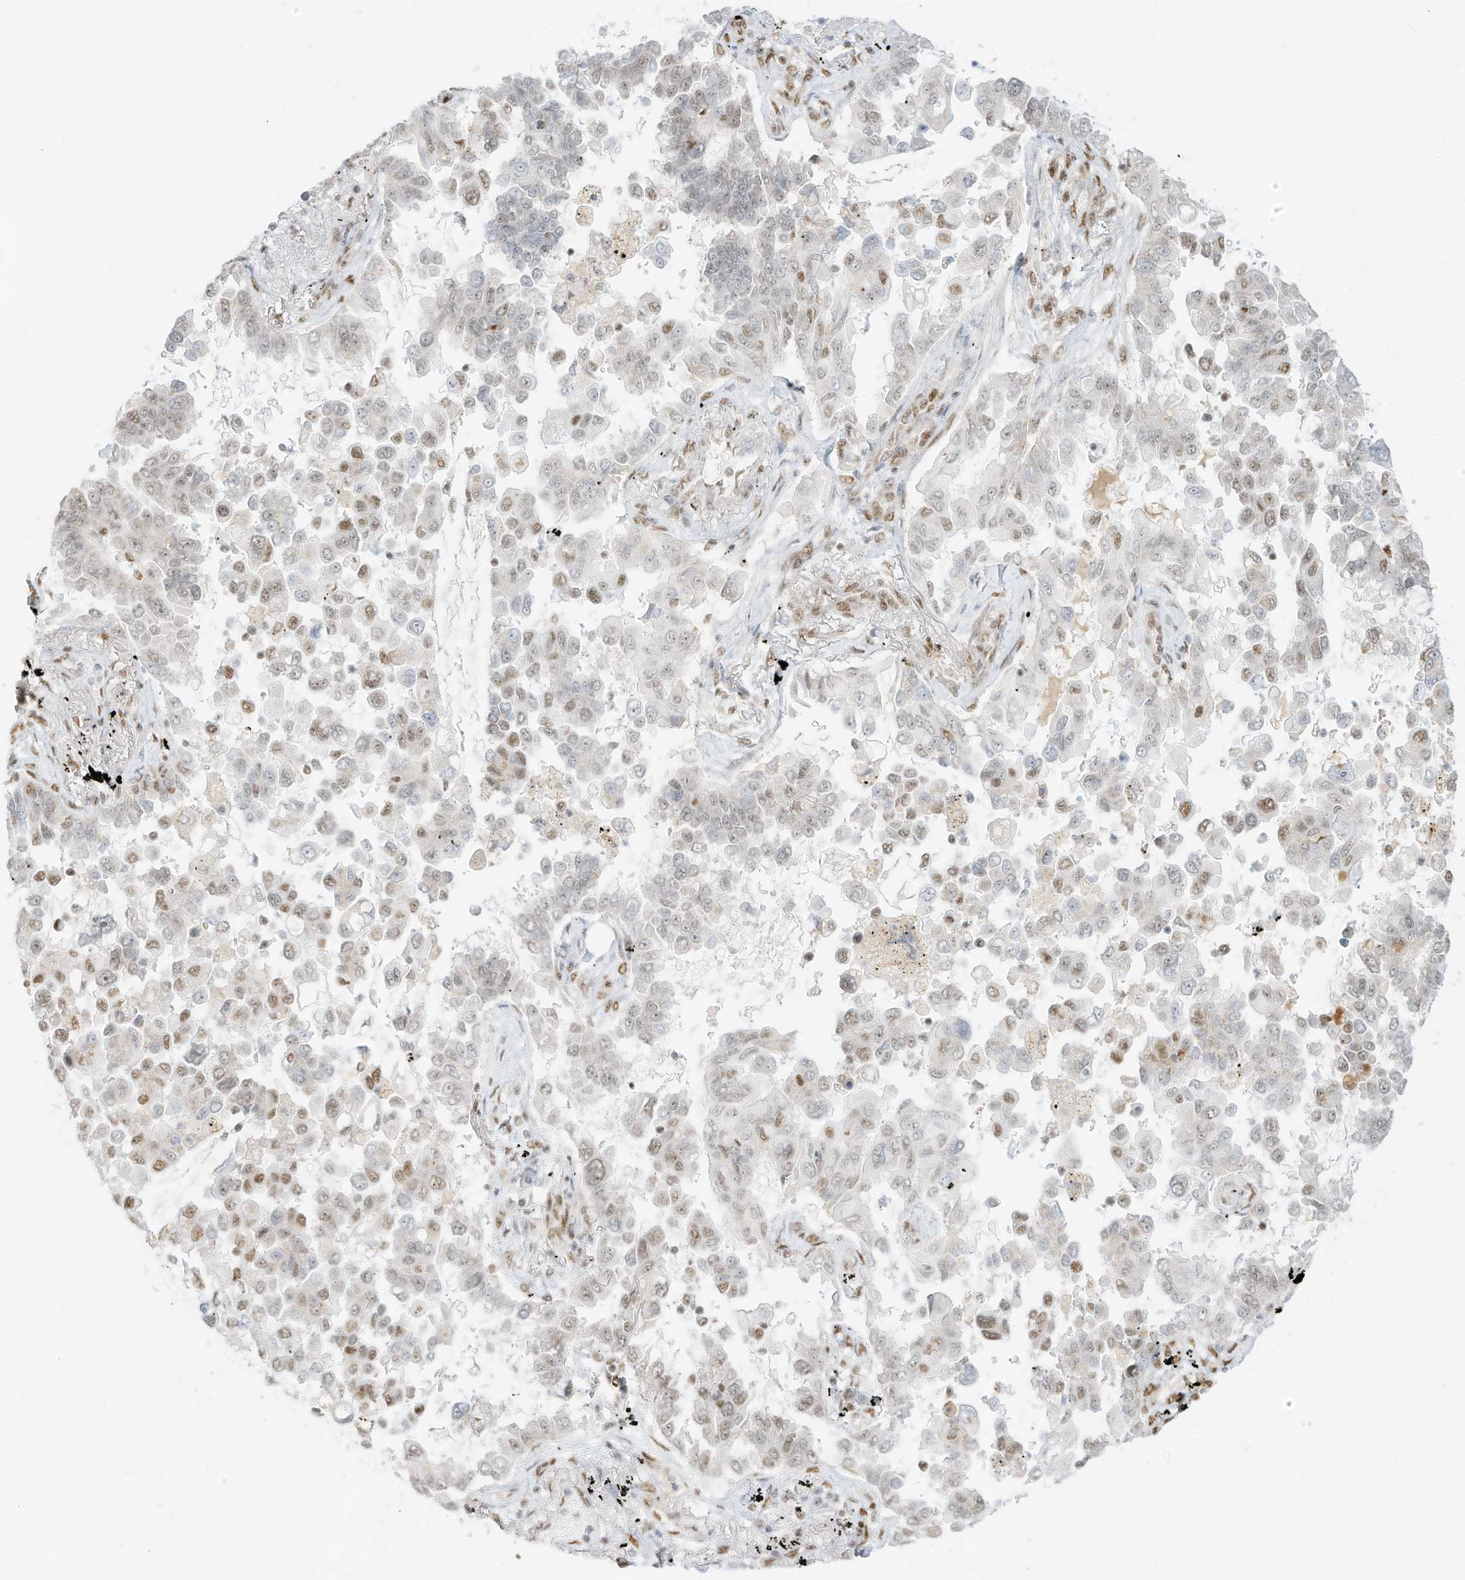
{"staining": {"intensity": "weak", "quantity": "25%-75%", "location": "nuclear"}, "tissue": "lung cancer", "cell_type": "Tumor cells", "image_type": "cancer", "snomed": [{"axis": "morphology", "description": "Adenocarcinoma, NOS"}, {"axis": "topography", "description": "Lung"}], "caption": "Lung cancer (adenocarcinoma) stained for a protein (brown) exhibits weak nuclear positive expression in about 25%-75% of tumor cells.", "gene": "NHSL1", "patient": {"sex": "female", "age": 67}}